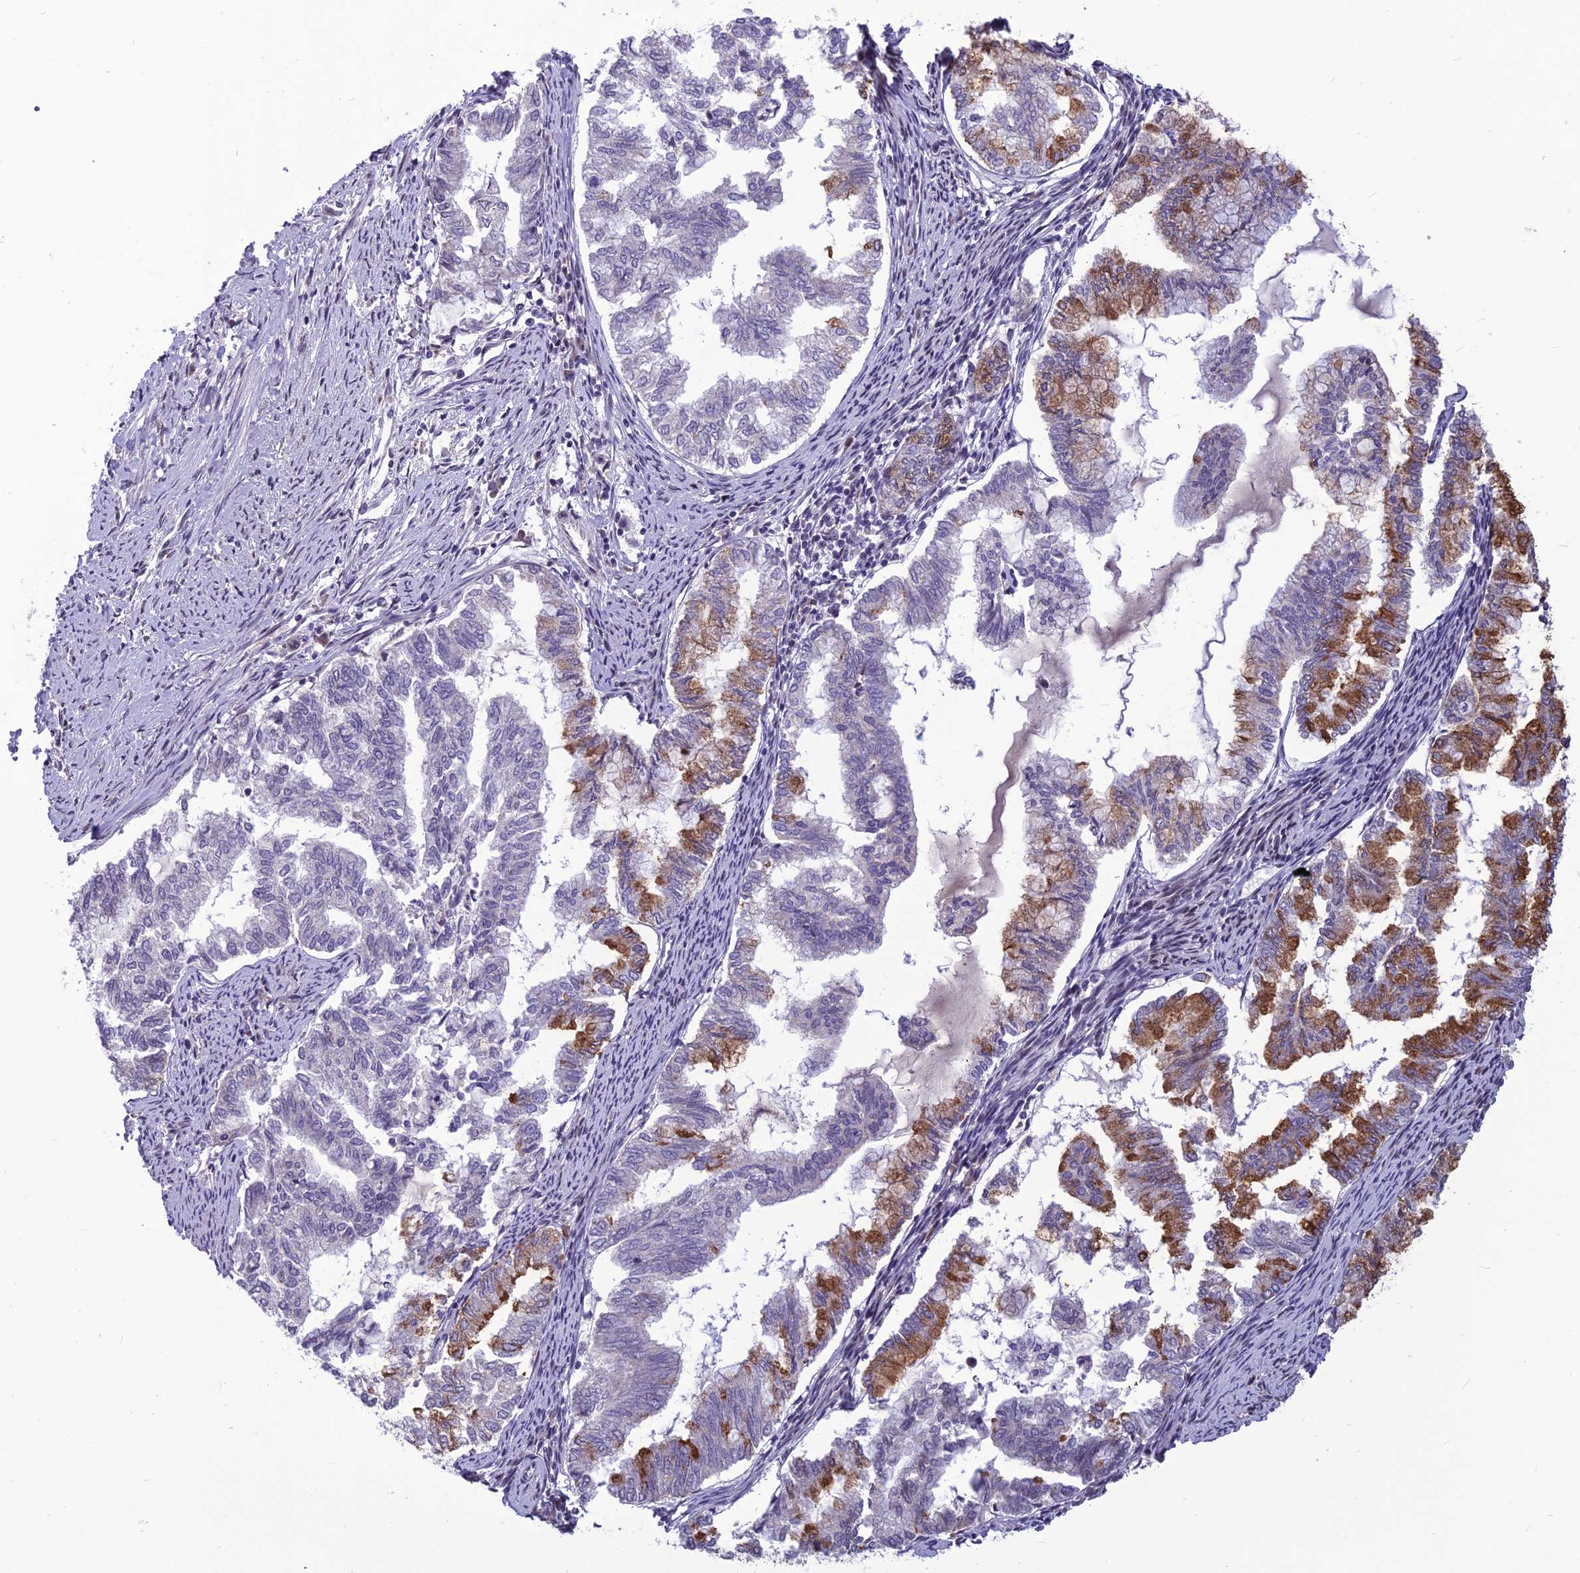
{"staining": {"intensity": "moderate", "quantity": "<25%", "location": "cytoplasmic/membranous"}, "tissue": "endometrial cancer", "cell_type": "Tumor cells", "image_type": "cancer", "snomed": [{"axis": "morphology", "description": "Adenocarcinoma, NOS"}, {"axis": "topography", "description": "Endometrium"}], "caption": "This image demonstrates endometrial adenocarcinoma stained with IHC to label a protein in brown. The cytoplasmic/membranous of tumor cells show moderate positivity for the protein. Nuclei are counter-stained blue.", "gene": "FBRS", "patient": {"sex": "female", "age": 79}}